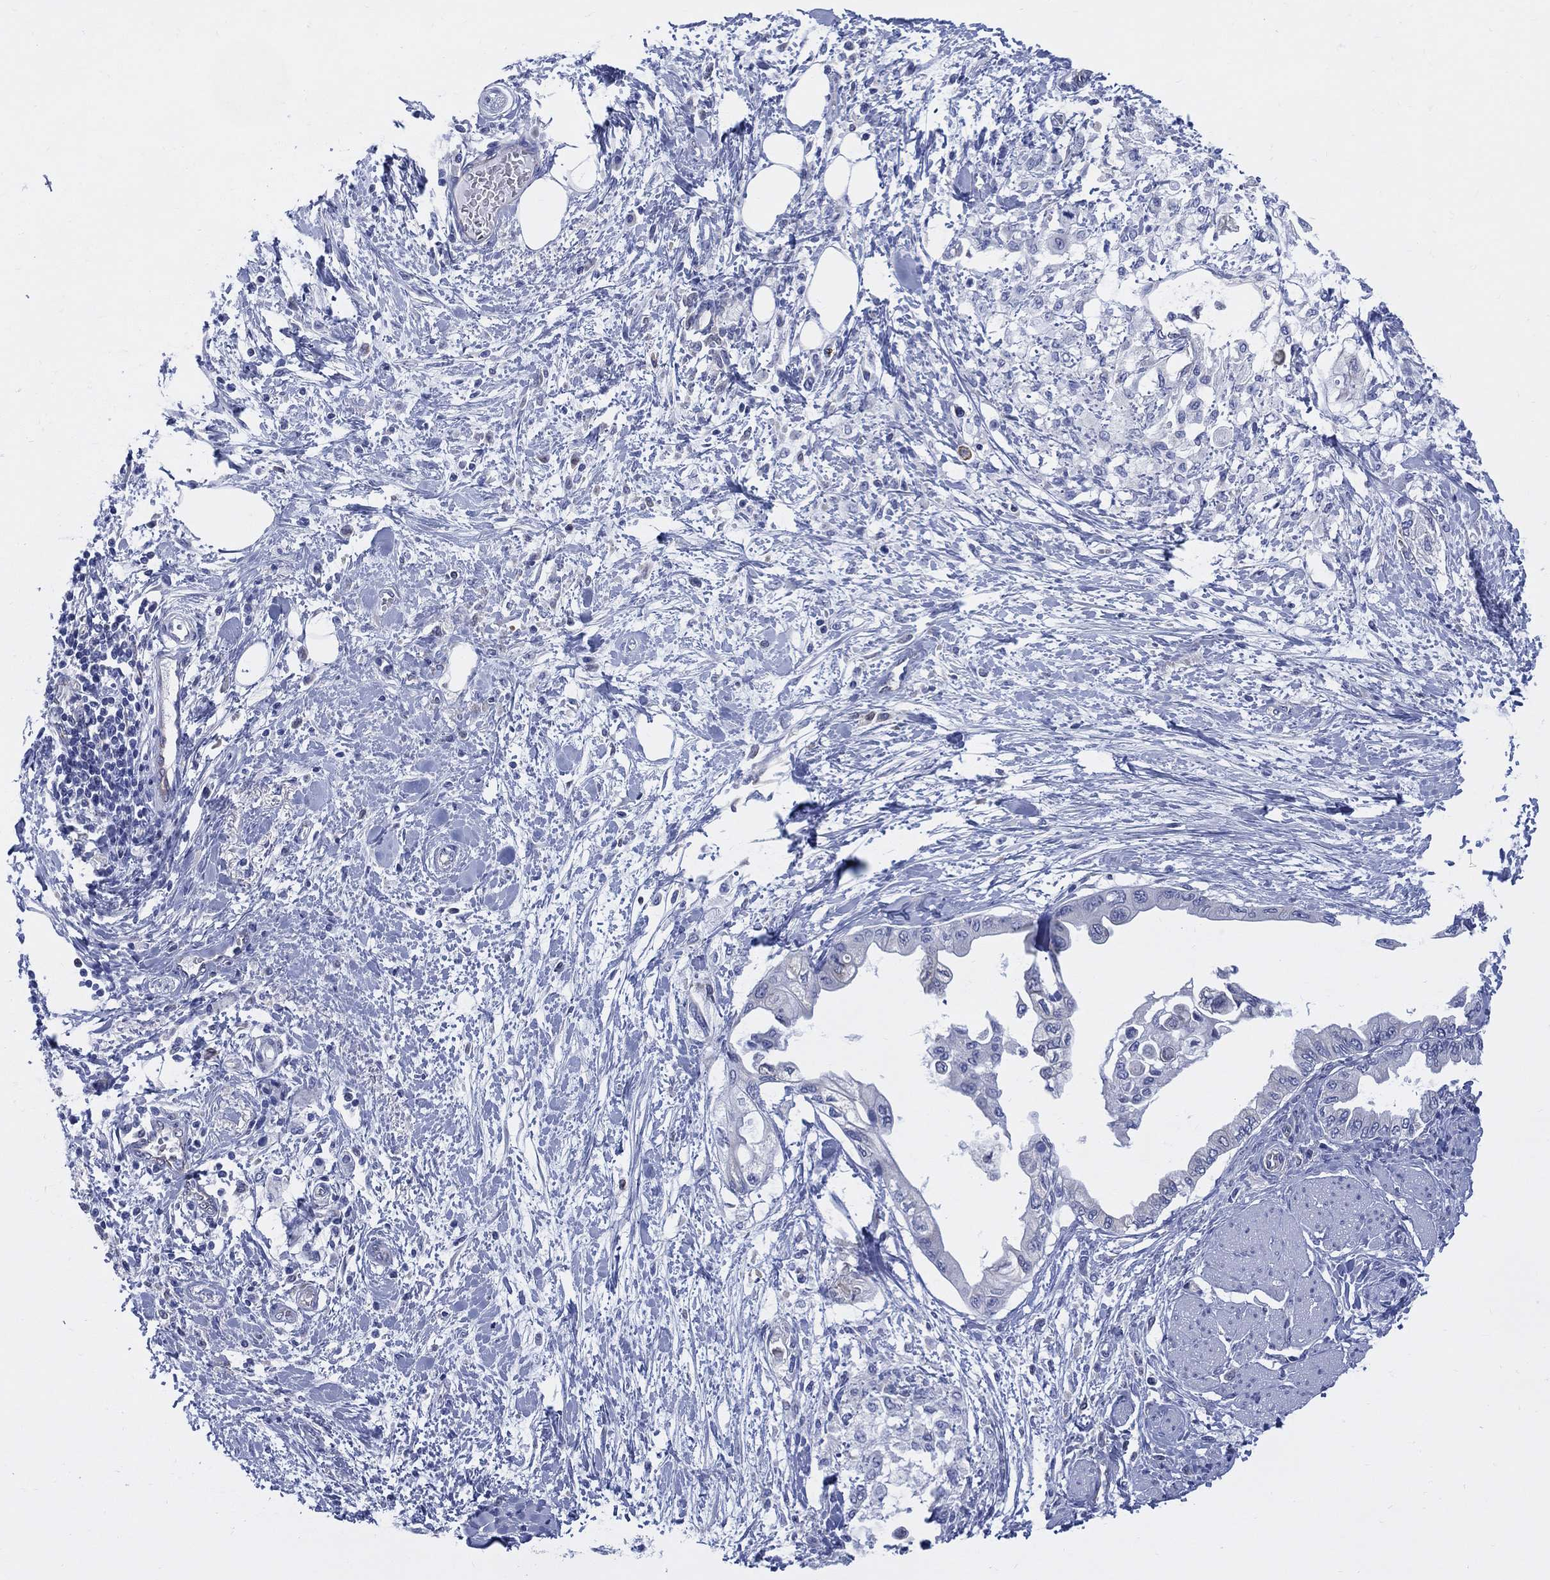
{"staining": {"intensity": "negative", "quantity": "none", "location": "none"}, "tissue": "pancreatic cancer", "cell_type": "Tumor cells", "image_type": "cancer", "snomed": [{"axis": "morphology", "description": "Normal tissue, NOS"}, {"axis": "morphology", "description": "Adenocarcinoma, NOS"}, {"axis": "topography", "description": "Pancreas"}, {"axis": "topography", "description": "Duodenum"}], "caption": "Tumor cells show no significant staining in adenocarcinoma (pancreatic).", "gene": "DDI1", "patient": {"sex": "female", "age": 60}}